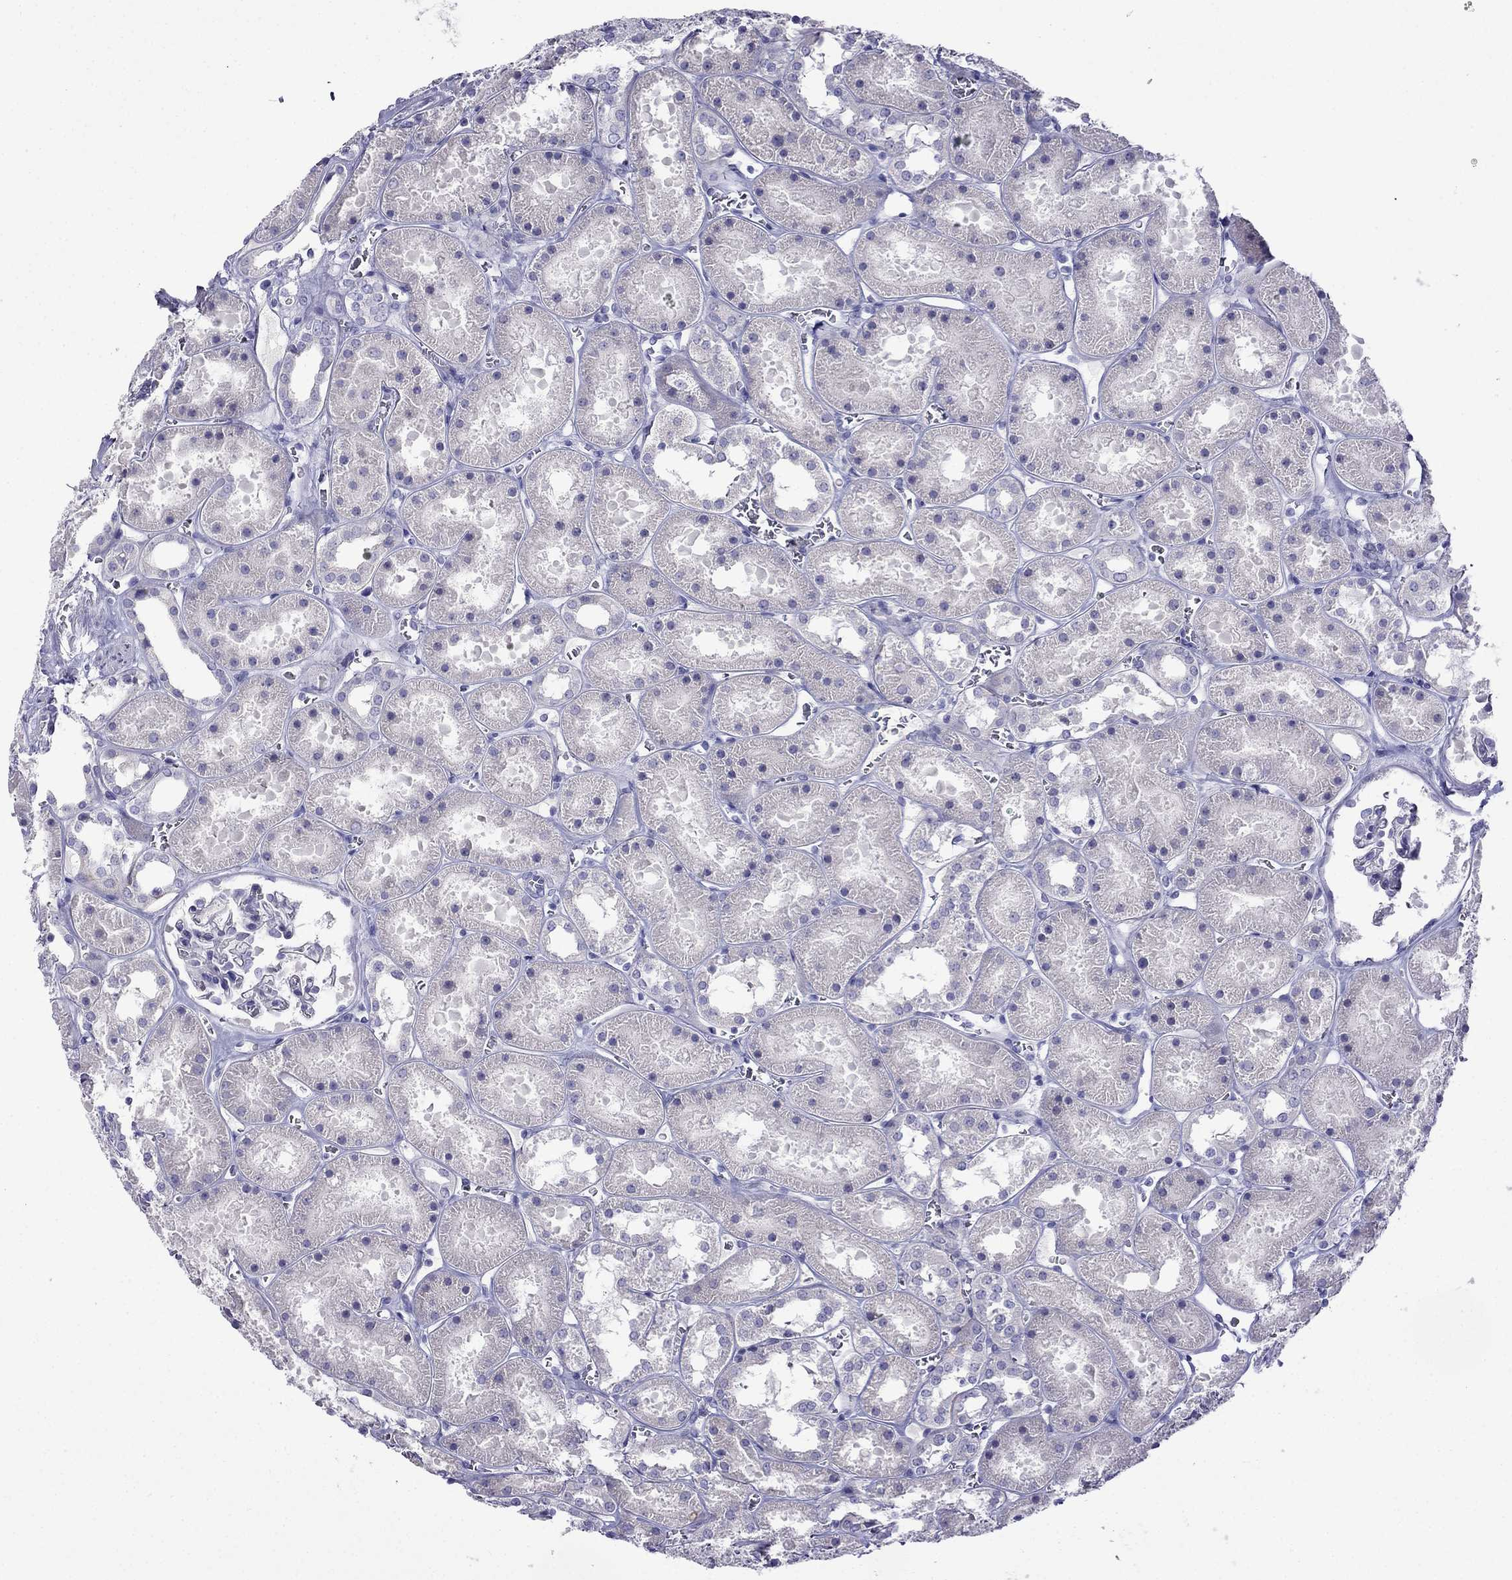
{"staining": {"intensity": "negative", "quantity": "none", "location": "none"}, "tissue": "kidney", "cell_type": "Cells in glomeruli", "image_type": "normal", "snomed": [{"axis": "morphology", "description": "Normal tissue, NOS"}, {"axis": "topography", "description": "Kidney"}], "caption": "Cells in glomeruli show no significant positivity in benign kidney. (DAB (3,3'-diaminobenzidine) immunohistochemistry visualized using brightfield microscopy, high magnification).", "gene": "PATE1", "patient": {"sex": "female", "age": 41}}